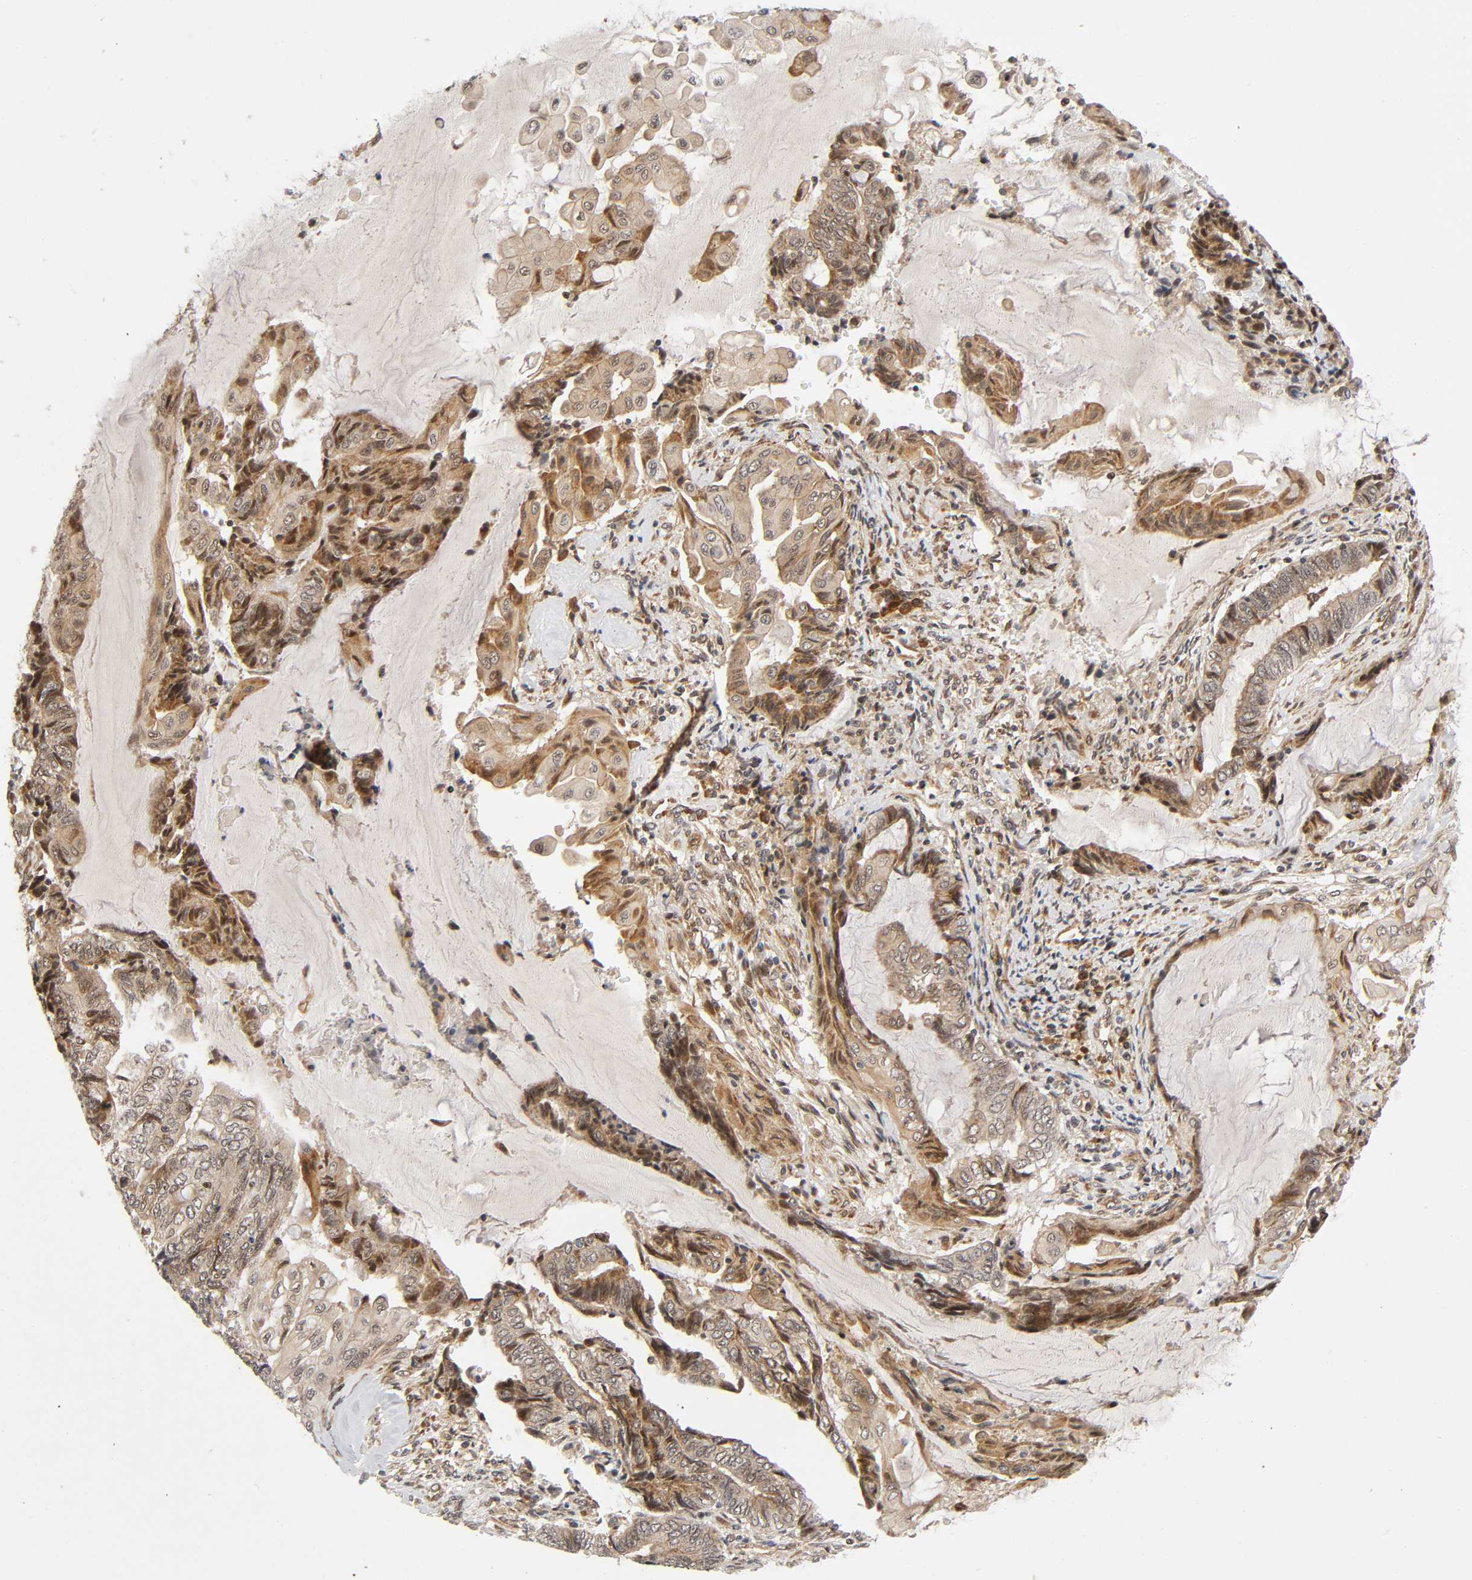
{"staining": {"intensity": "weak", "quantity": ">75%", "location": "cytoplasmic/membranous,nuclear"}, "tissue": "endometrial cancer", "cell_type": "Tumor cells", "image_type": "cancer", "snomed": [{"axis": "morphology", "description": "Adenocarcinoma, NOS"}, {"axis": "topography", "description": "Uterus"}, {"axis": "topography", "description": "Endometrium"}], "caption": "Immunohistochemical staining of endometrial cancer displays low levels of weak cytoplasmic/membranous and nuclear positivity in approximately >75% of tumor cells.", "gene": "IQCJ-SCHIP1", "patient": {"sex": "female", "age": 70}}